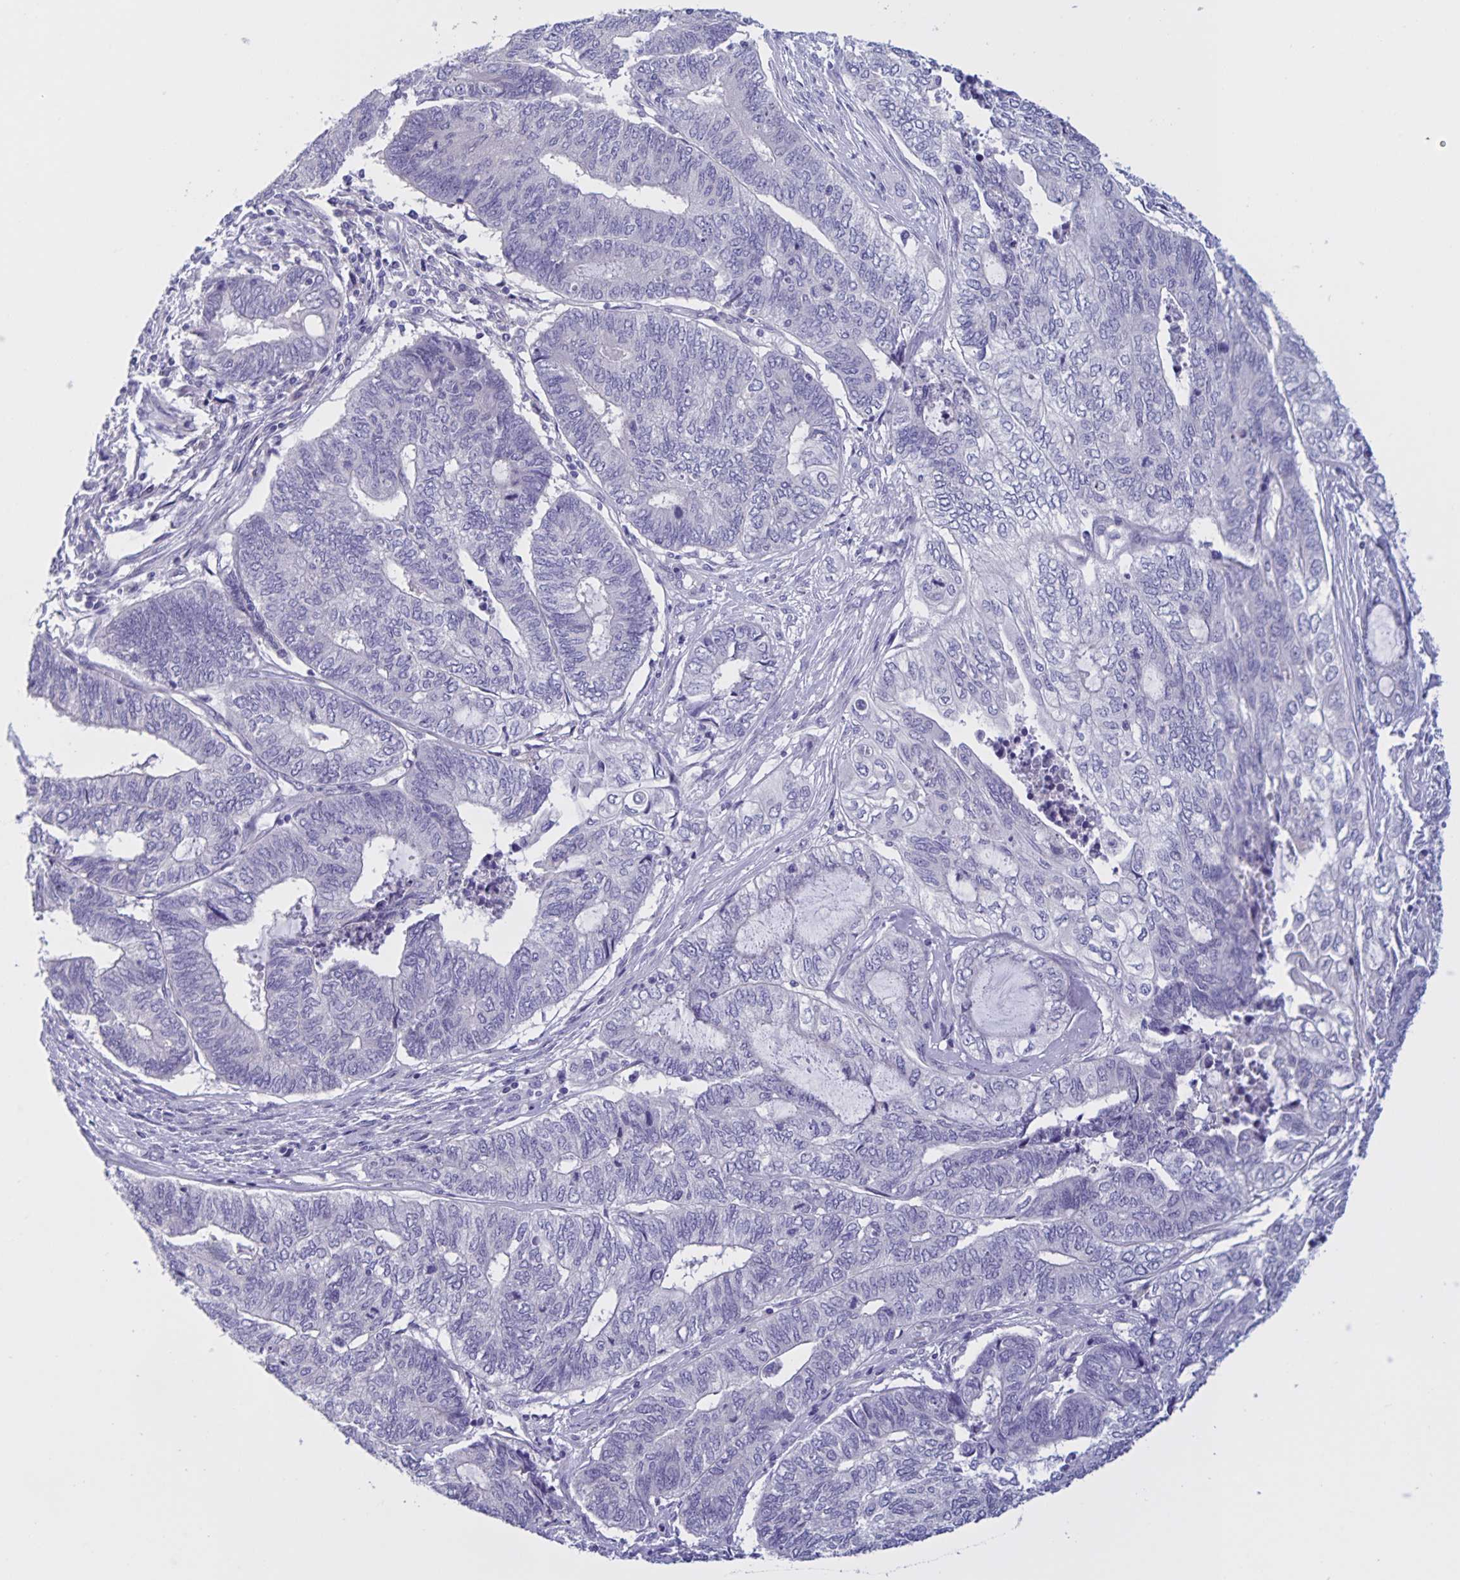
{"staining": {"intensity": "negative", "quantity": "none", "location": "none"}, "tissue": "endometrial cancer", "cell_type": "Tumor cells", "image_type": "cancer", "snomed": [{"axis": "morphology", "description": "Adenocarcinoma, NOS"}, {"axis": "topography", "description": "Uterus"}, {"axis": "topography", "description": "Endometrium"}], "caption": "The histopathology image demonstrates no staining of tumor cells in endometrial cancer (adenocarcinoma). Brightfield microscopy of IHC stained with DAB (3,3'-diaminobenzidine) (brown) and hematoxylin (blue), captured at high magnification.", "gene": "DMGDH", "patient": {"sex": "female", "age": 70}}